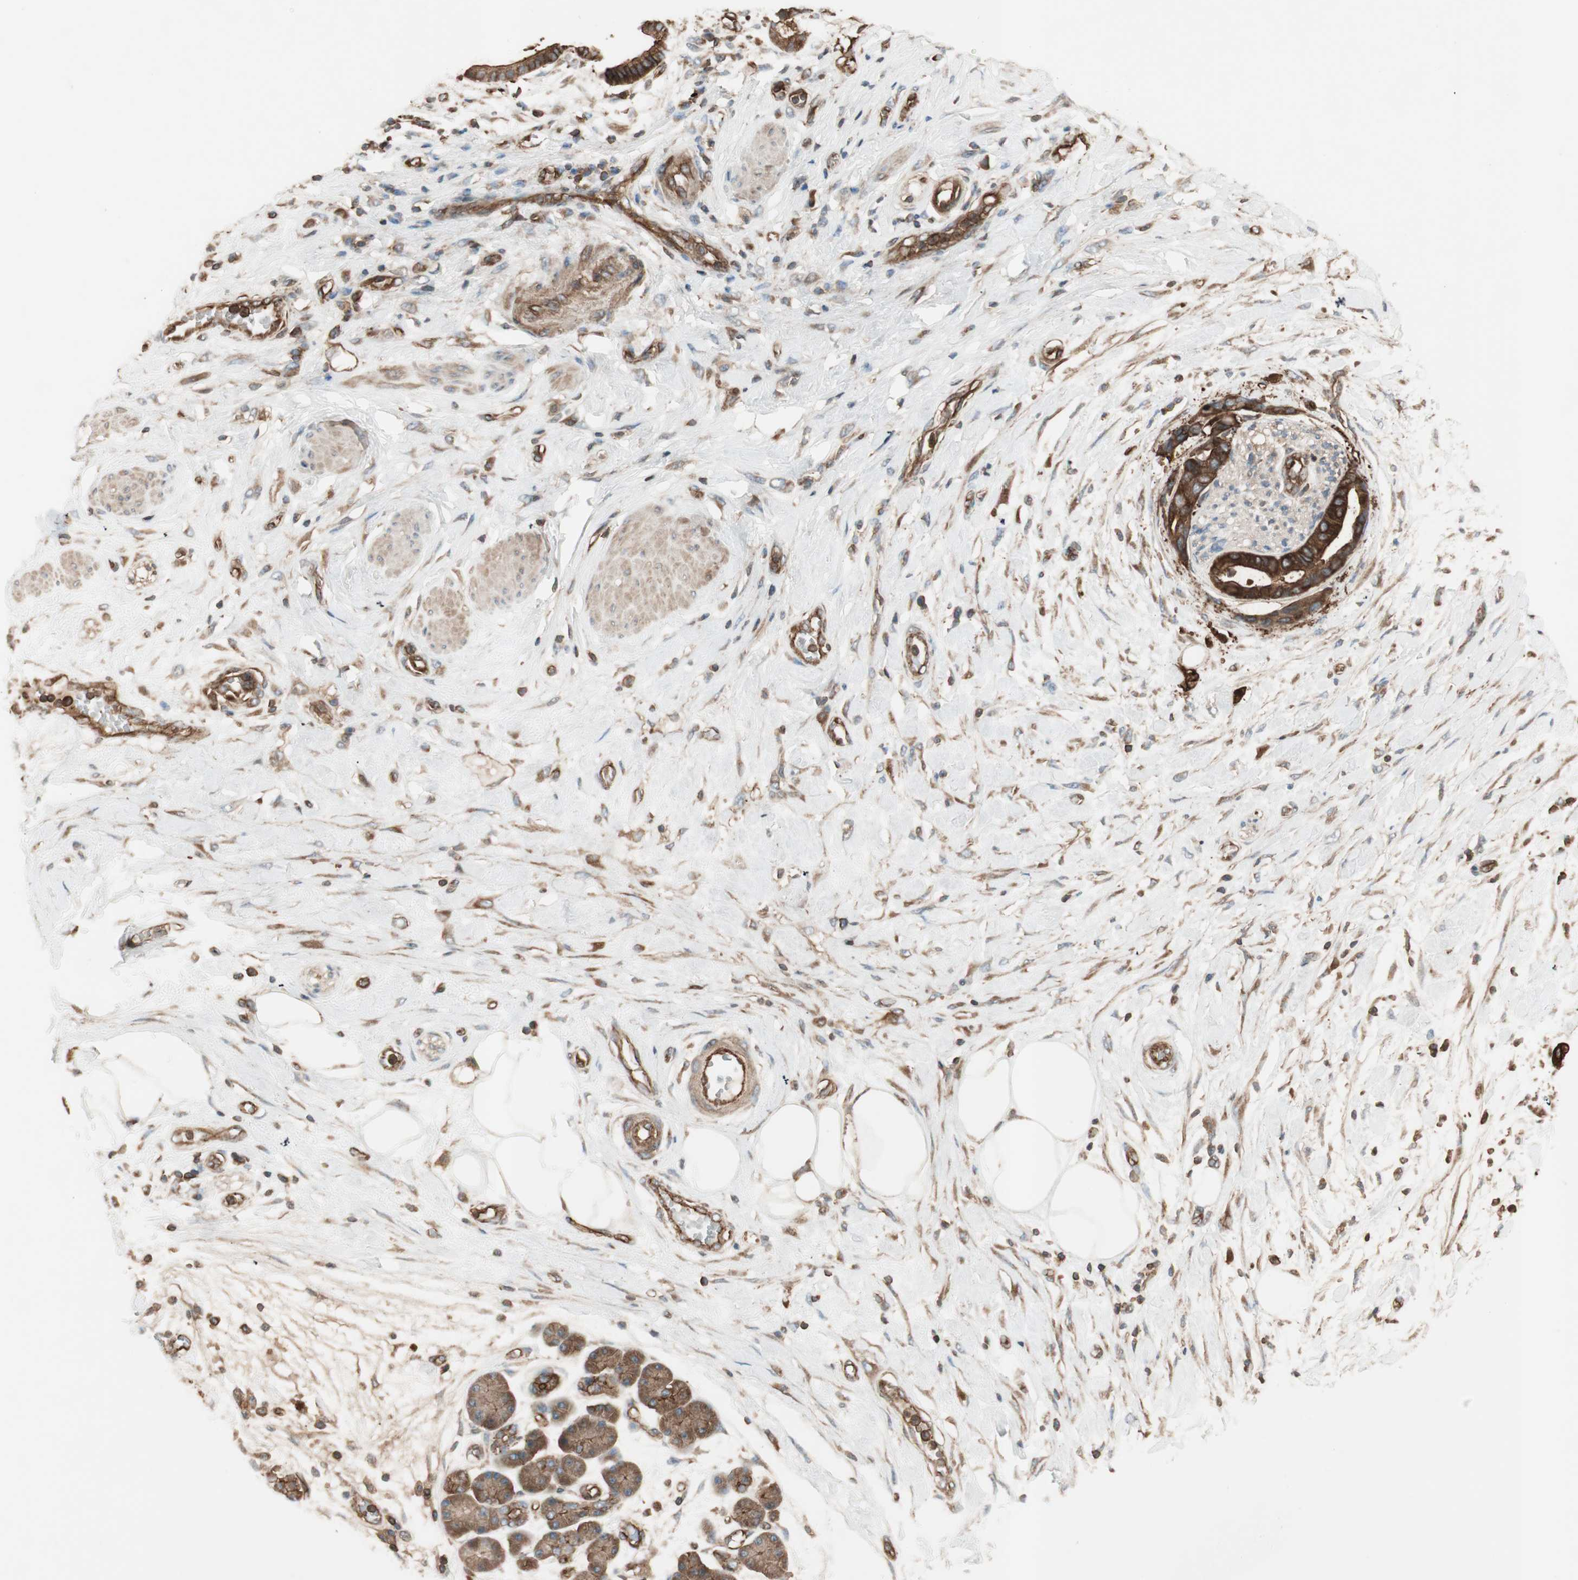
{"staining": {"intensity": "strong", "quantity": ">75%", "location": "cytoplasmic/membranous"}, "tissue": "pancreatic cancer", "cell_type": "Tumor cells", "image_type": "cancer", "snomed": [{"axis": "morphology", "description": "Adenocarcinoma, NOS"}, {"axis": "morphology", "description": "Adenocarcinoma, metastatic, NOS"}, {"axis": "topography", "description": "Lymph node"}, {"axis": "topography", "description": "Pancreas"}, {"axis": "topography", "description": "Duodenum"}], "caption": "Adenocarcinoma (pancreatic) tissue shows strong cytoplasmic/membranous staining in approximately >75% of tumor cells", "gene": "TCP11L1", "patient": {"sex": "female", "age": 64}}